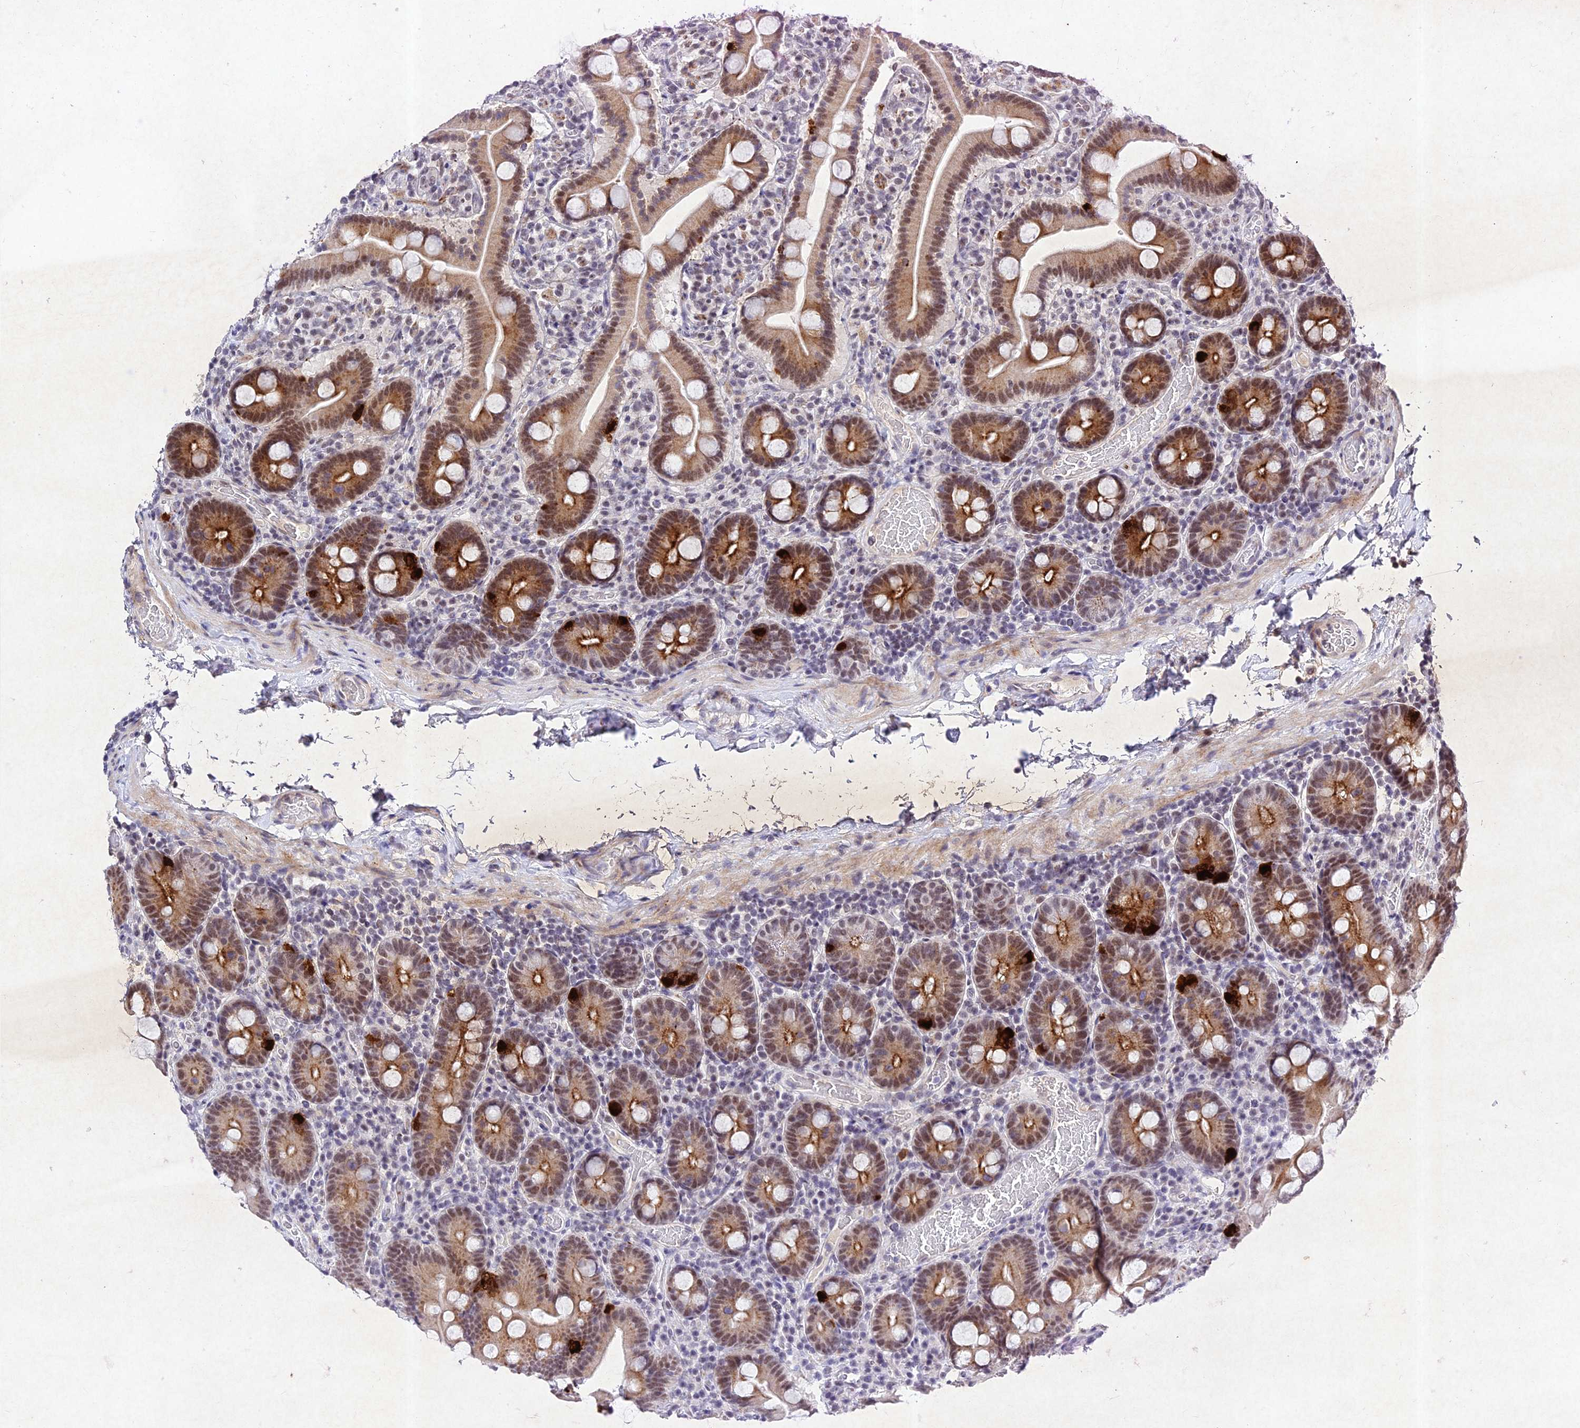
{"staining": {"intensity": "strong", "quantity": ">75%", "location": "cytoplasmic/membranous,nuclear"}, "tissue": "duodenum", "cell_type": "Glandular cells", "image_type": "normal", "snomed": [{"axis": "morphology", "description": "Normal tissue, NOS"}, {"axis": "topography", "description": "Duodenum"}], "caption": "The histopathology image displays a brown stain indicating the presence of a protein in the cytoplasmic/membranous,nuclear of glandular cells in duodenum. (DAB IHC, brown staining for protein, blue staining for nuclei).", "gene": "RAVER1", "patient": {"sex": "male", "age": 55}}